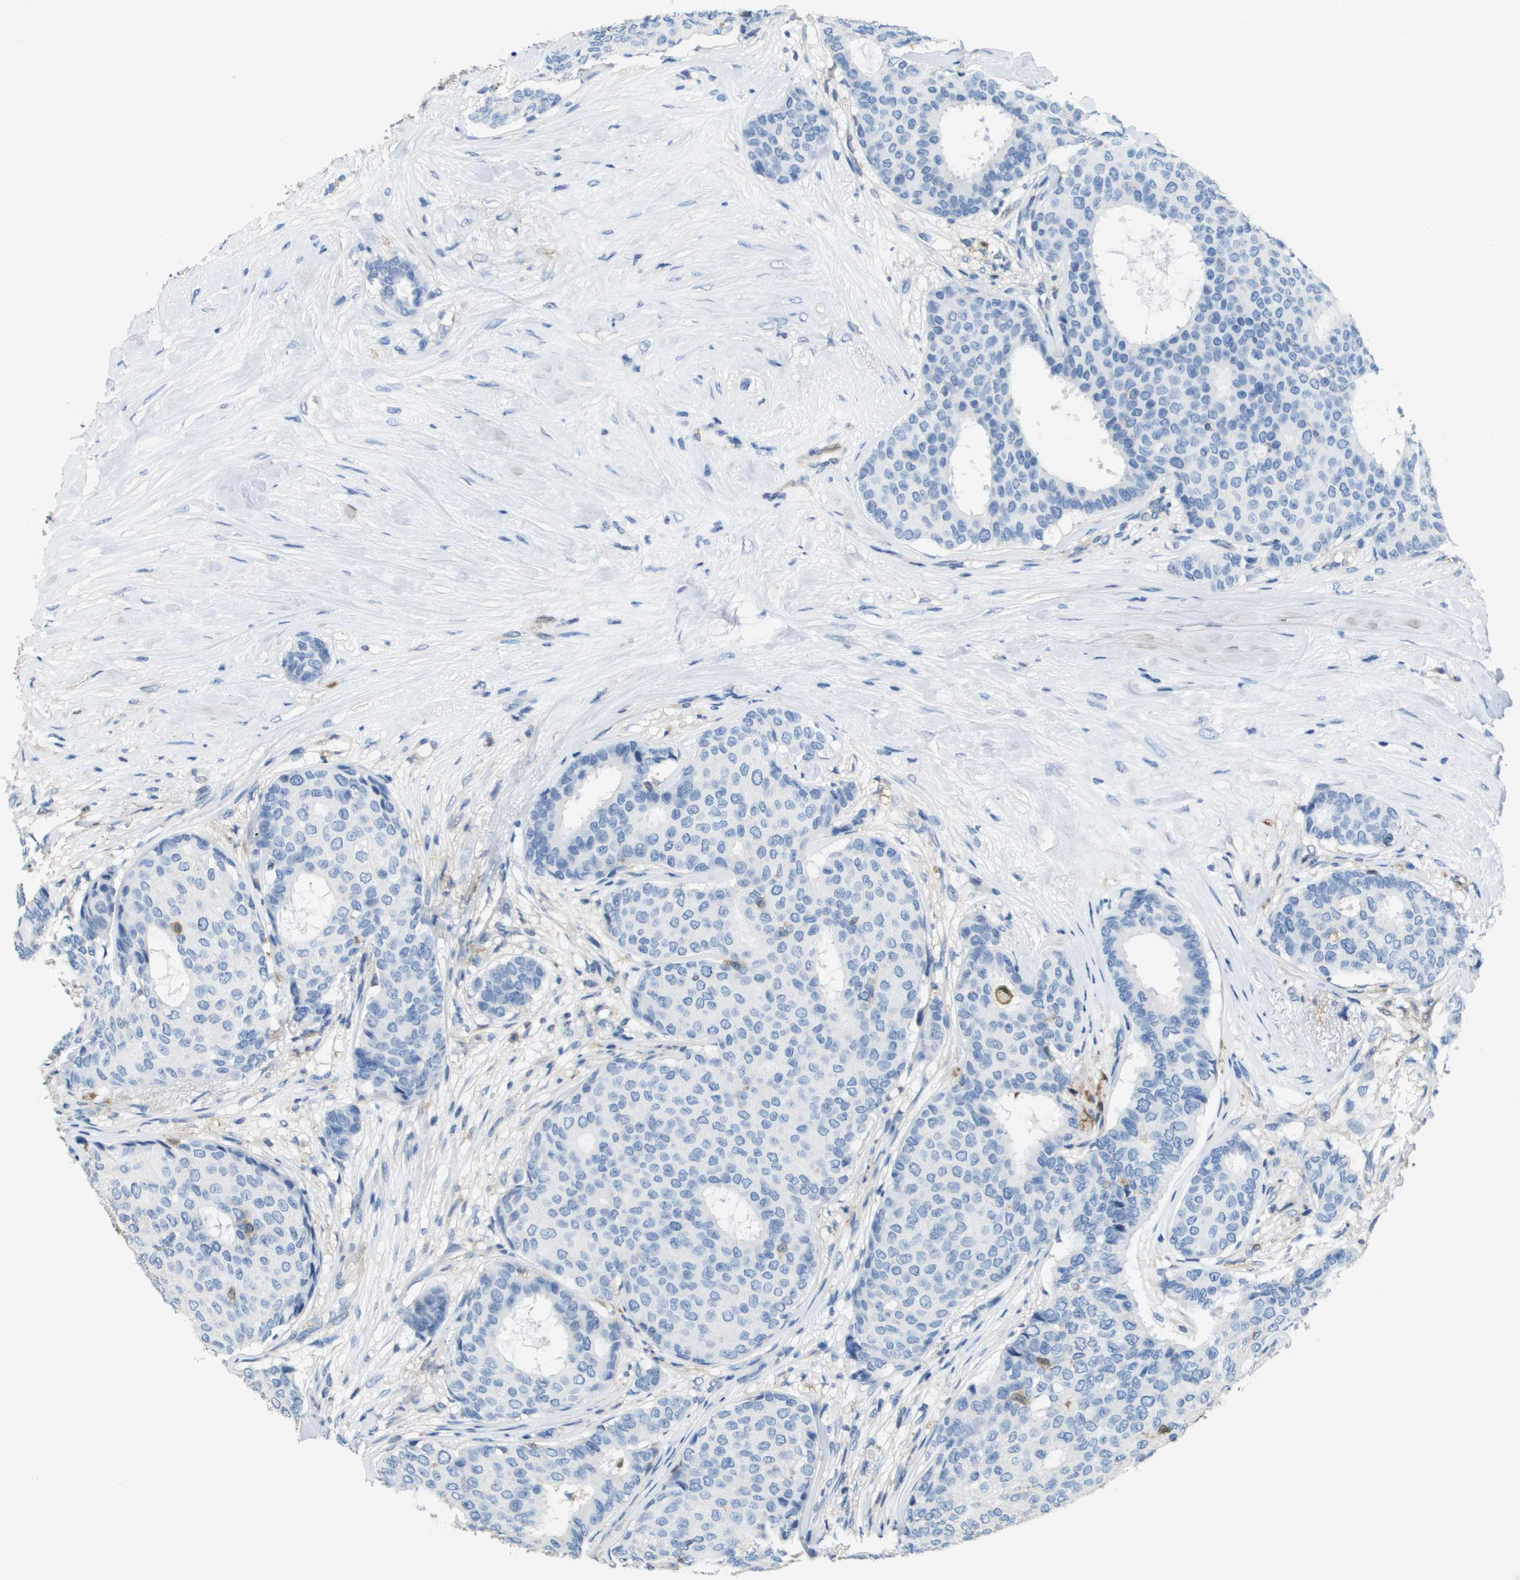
{"staining": {"intensity": "negative", "quantity": "none", "location": "none"}, "tissue": "breast cancer", "cell_type": "Tumor cells", "image_type": "cancer", "snomed": [{"axis": "morphology", "description": "Duct carcinoma"}, {"axis": "topography", "description": "Breast"}], "caption": "DAB (3,3'-diaminobenzidine) immunohistochemical staining of human breast cancer displays no significant expression in tumor cells. The staining was performed using DAB (3,3'-diaminobenzidine) to visualize the protein expression in brown, while the nuclei were stained in blue with hematoxylin (Magnification: 20x).", "gene": "FABP5", "patient": {"sex": "female", "age": 75}}